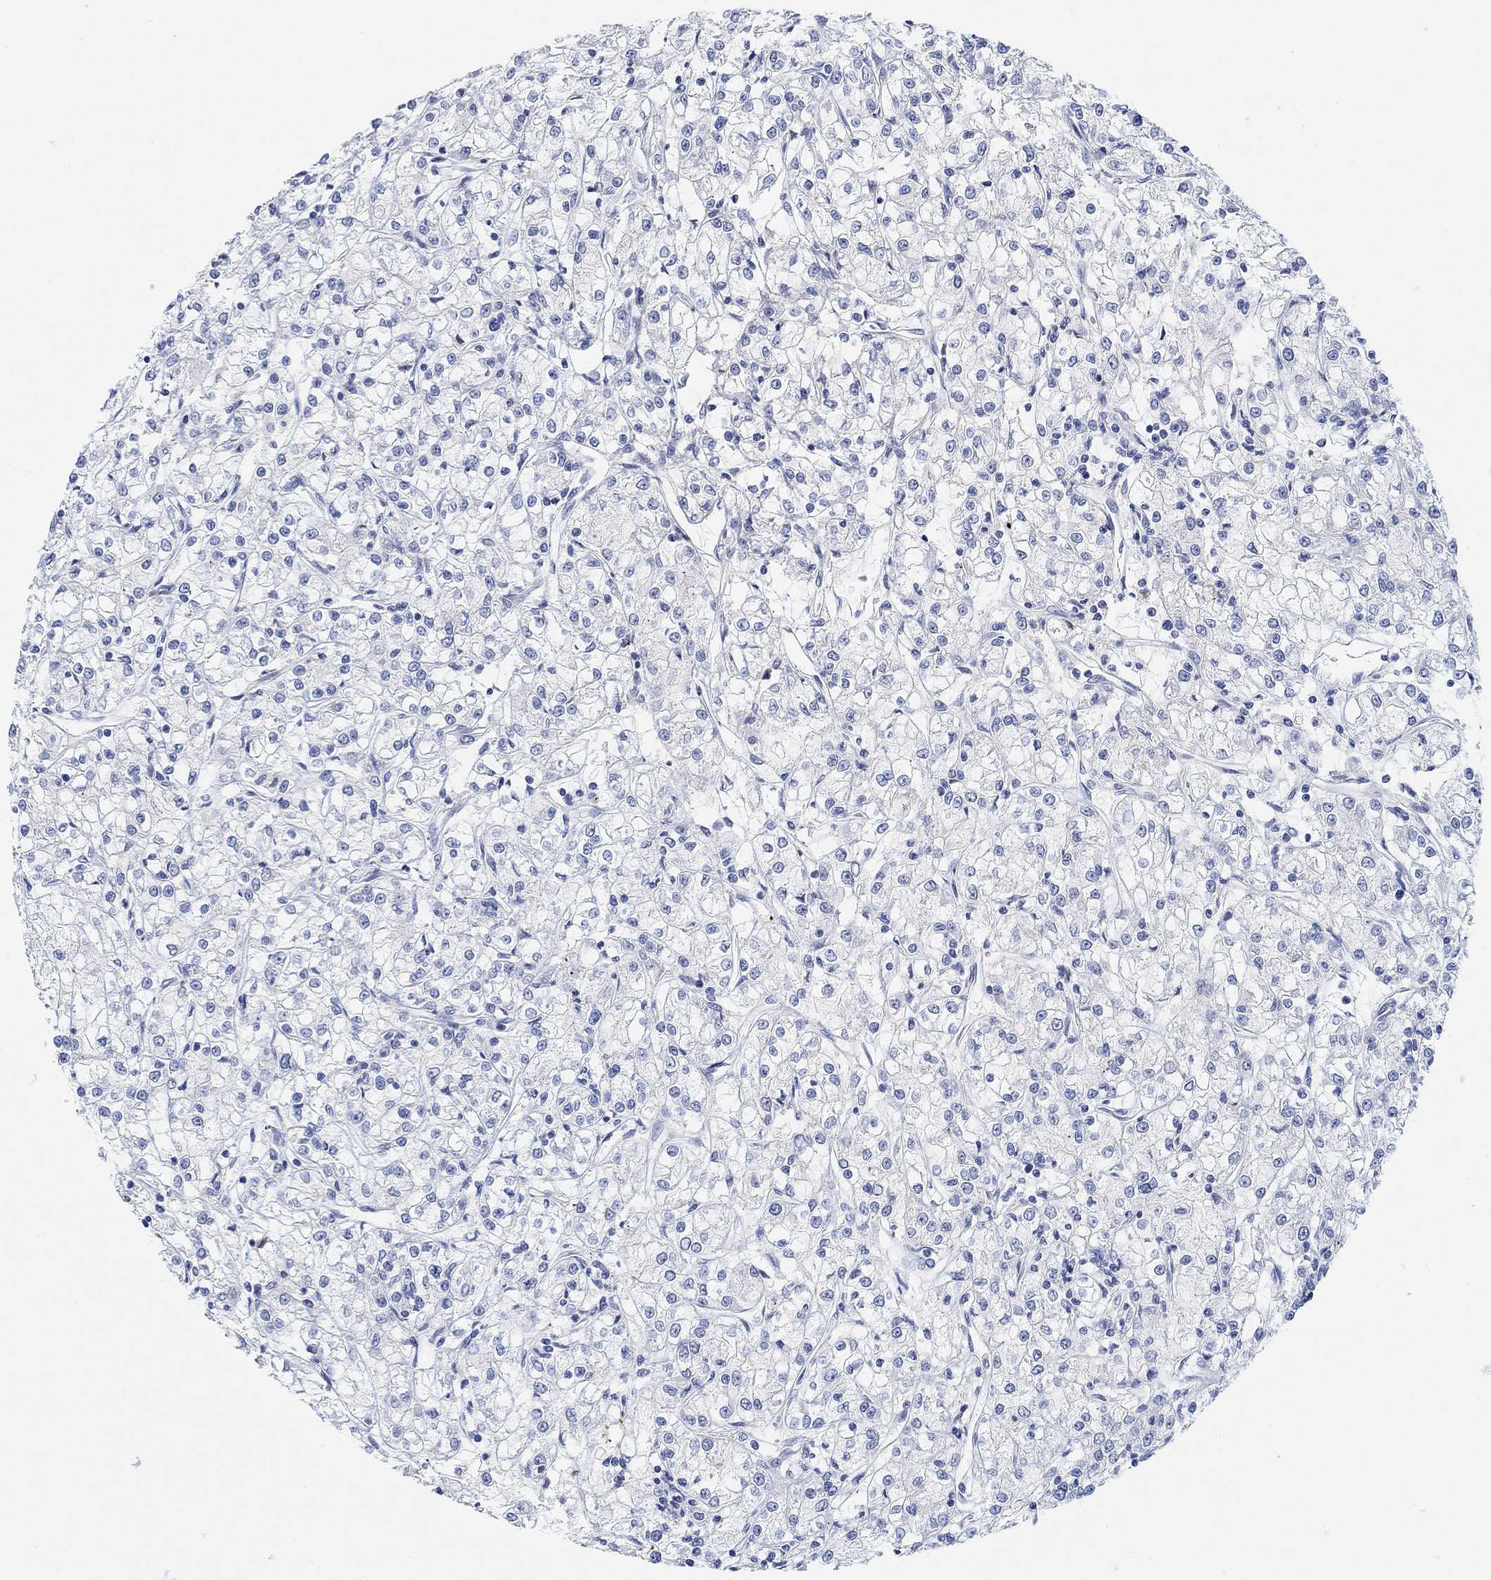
{"staining": {"intensity": "negative", "quantity": "none", "location": "none"}, "tissue": "renal cancer", "cell_type": "Tumor cells", "image_type": "cancer", "snomed": [{"axis": "morphology", "description": "Adenocarcinoma, NOS"}, {"axis": "topography", "description": "Kidney"}], "caption": "Micrograph shows no significant protein positivity in tumor cells of renal adenocarcinoma.", "gene": "RIMS1", "patient": {"sex": "female", "age": 59}}